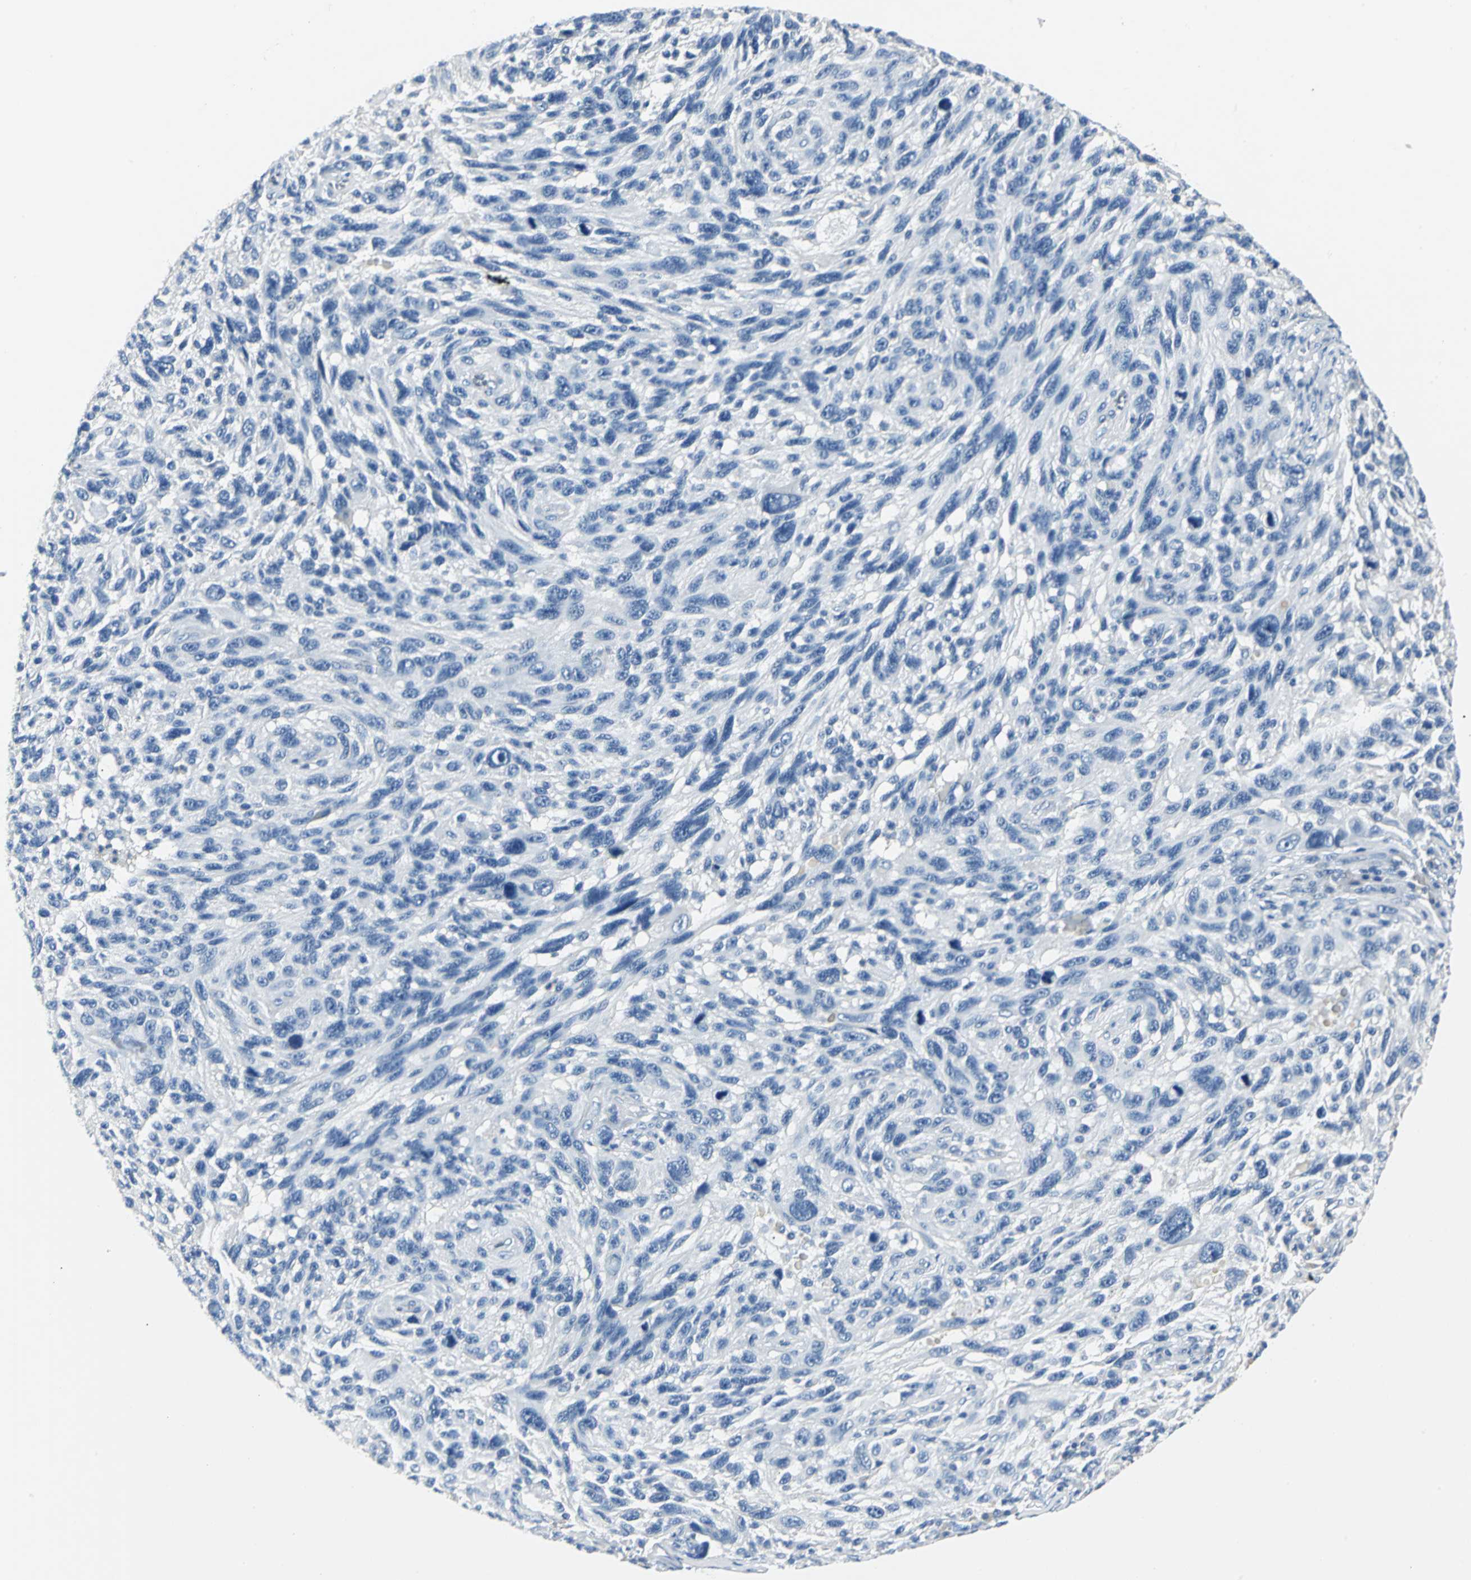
{"staining": {"intensity": "negative", "quantity": "none", "location": "none"}, "tissue": "melanoma", "cell_type": "Tumor cells", "image_type": "cancer", "snomed": [{"axis": "morphology", "description": "Malignant melanoma, NOS"}, {"axis": "topography", "description": "Skin"}], "caption": "Tumor cells show no significant protein positivity in melanoma.", "gene": "RIPOR1", "patient": {"sex": "male", "age": 53}}